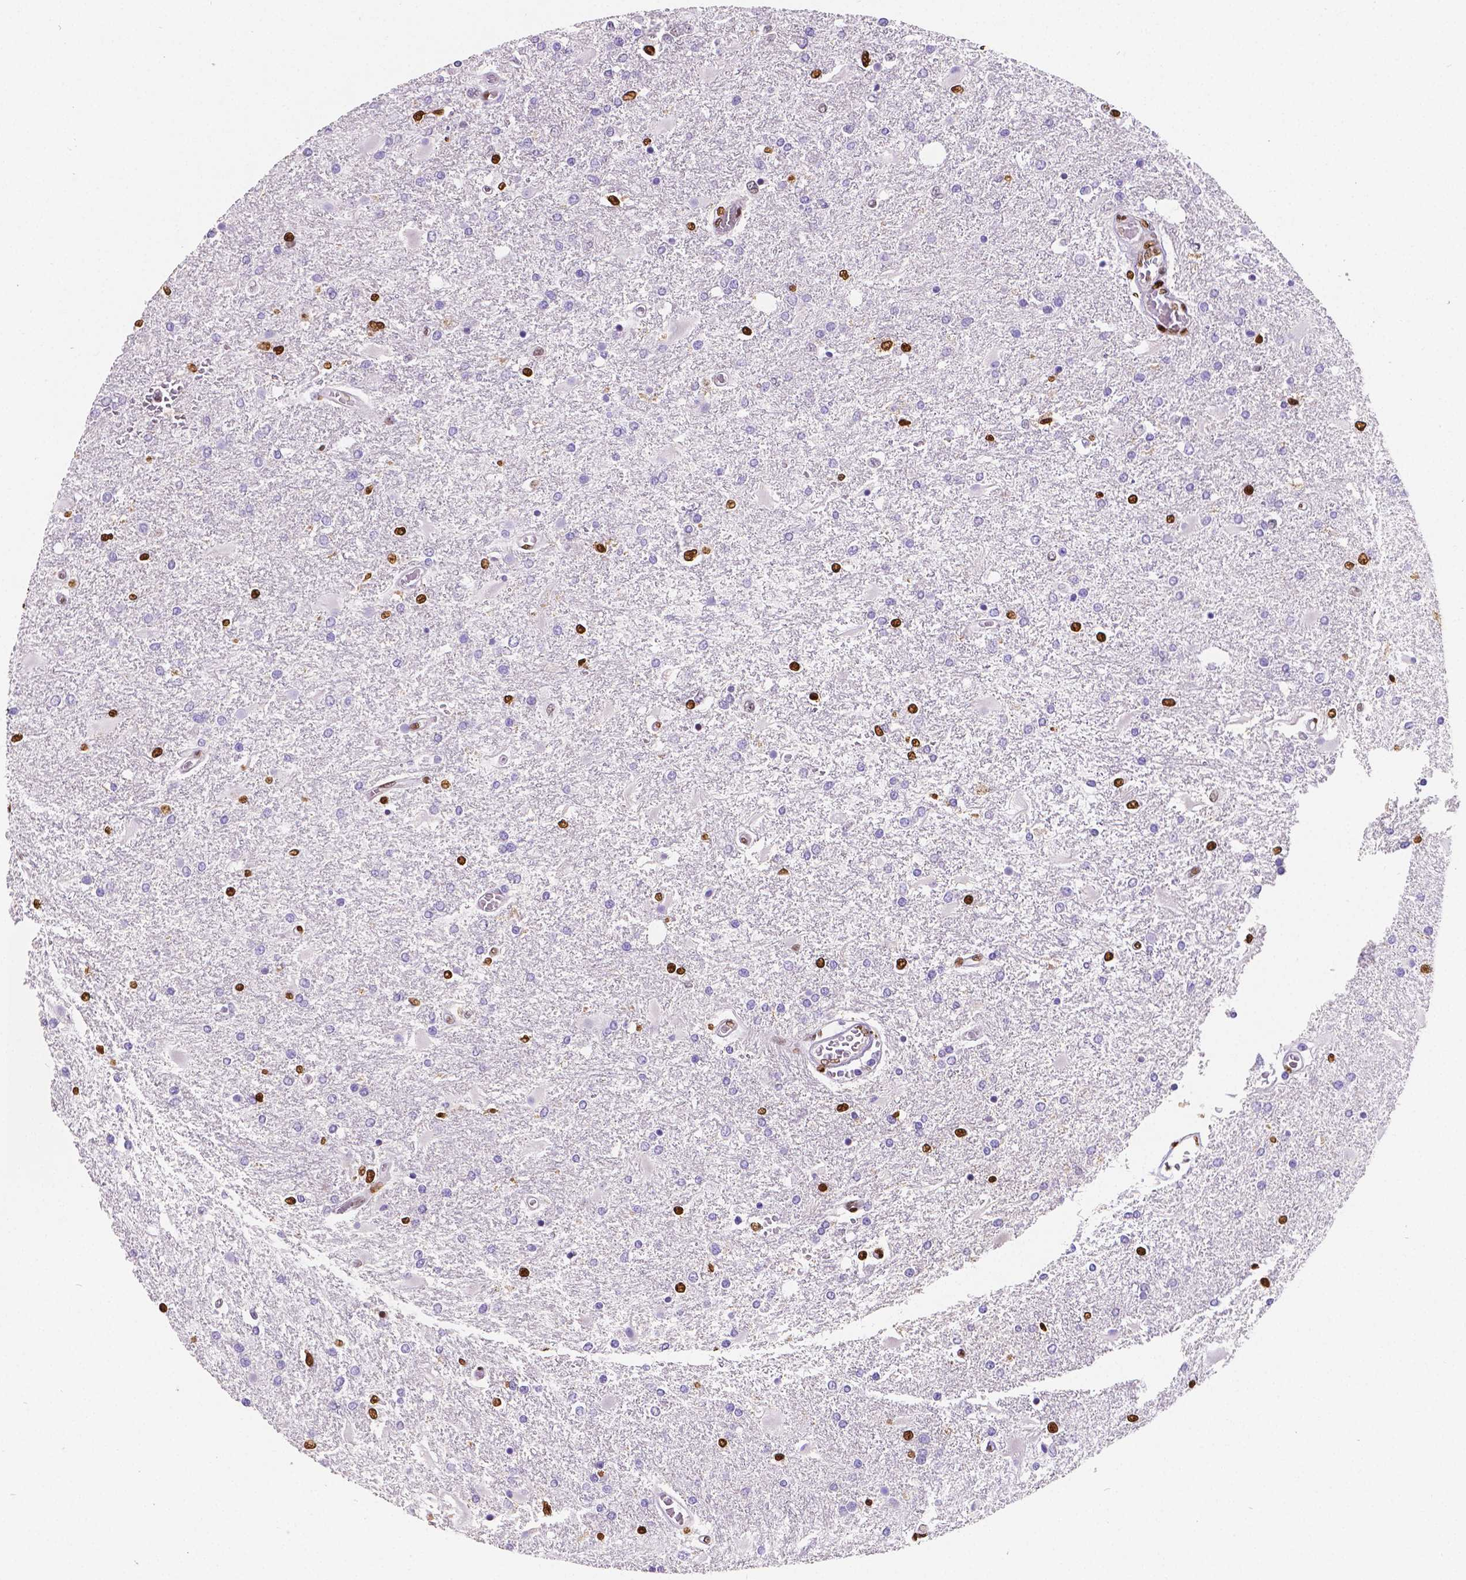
{"staining": {"intensity": "strong", "quantity": "<25%", "location": "nuclear"}, "tissue": "glioma", "cell_type": "Tumor cells", "image_type": "cancer", "snomed": [{"axis": "morphology", "description": "Glioma, malignant, High grade"}, {"axis": "topography", "description": "Cerebral cortex"}], "caption": "Immunohistochemistry staining of glioma, which reveals medium levels of strong nuclear expression in about <25% of tumor cells indicating strong nuclear protein expression. The staining was performed using DAB (brown) for protein detection and nuclei were counterstained in hematoxylin (blue).", "gene": "MEF2C", "patient": {"sex": "male", "age": 79}}